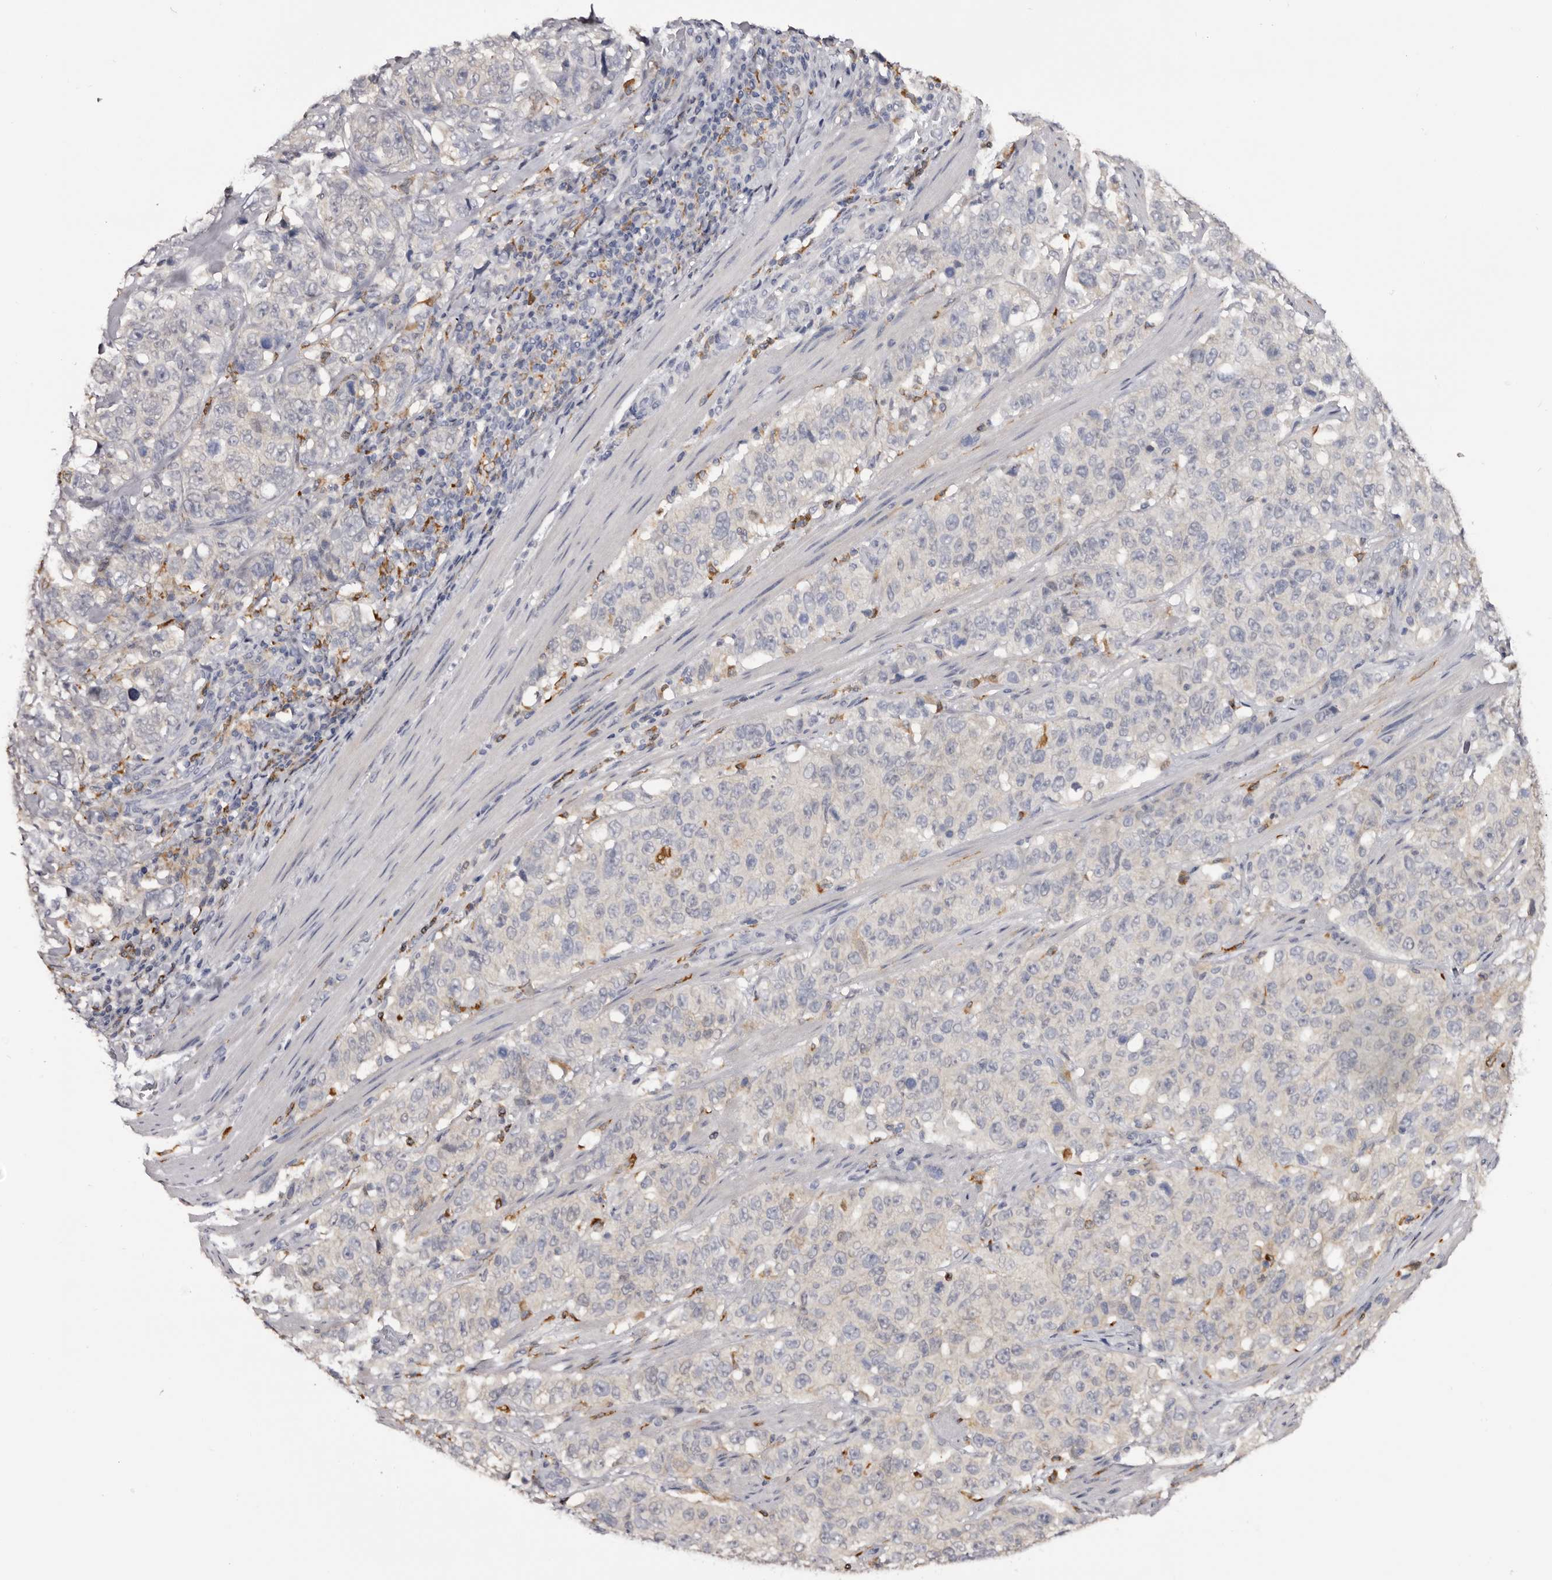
{"staining": {"intensity": "negative", "quantity": "none", "location": "none"}, "tissue": "stomach cancer", "cell_type": "Tumor cells", "image_type": "cancer", "snomed": [{"axis": "morphology", "description": "Adenocarcinoma, NOS"}, {"axis": "topography", "description": "Stomach"}], "caption": "Immunohistochemistry photomicrograph of stomach cancer stained for a protein (brown), which displays no staining in tumor cells.", "gene": "TNNI1", "patient": {"sex": "male", "age": 48}}